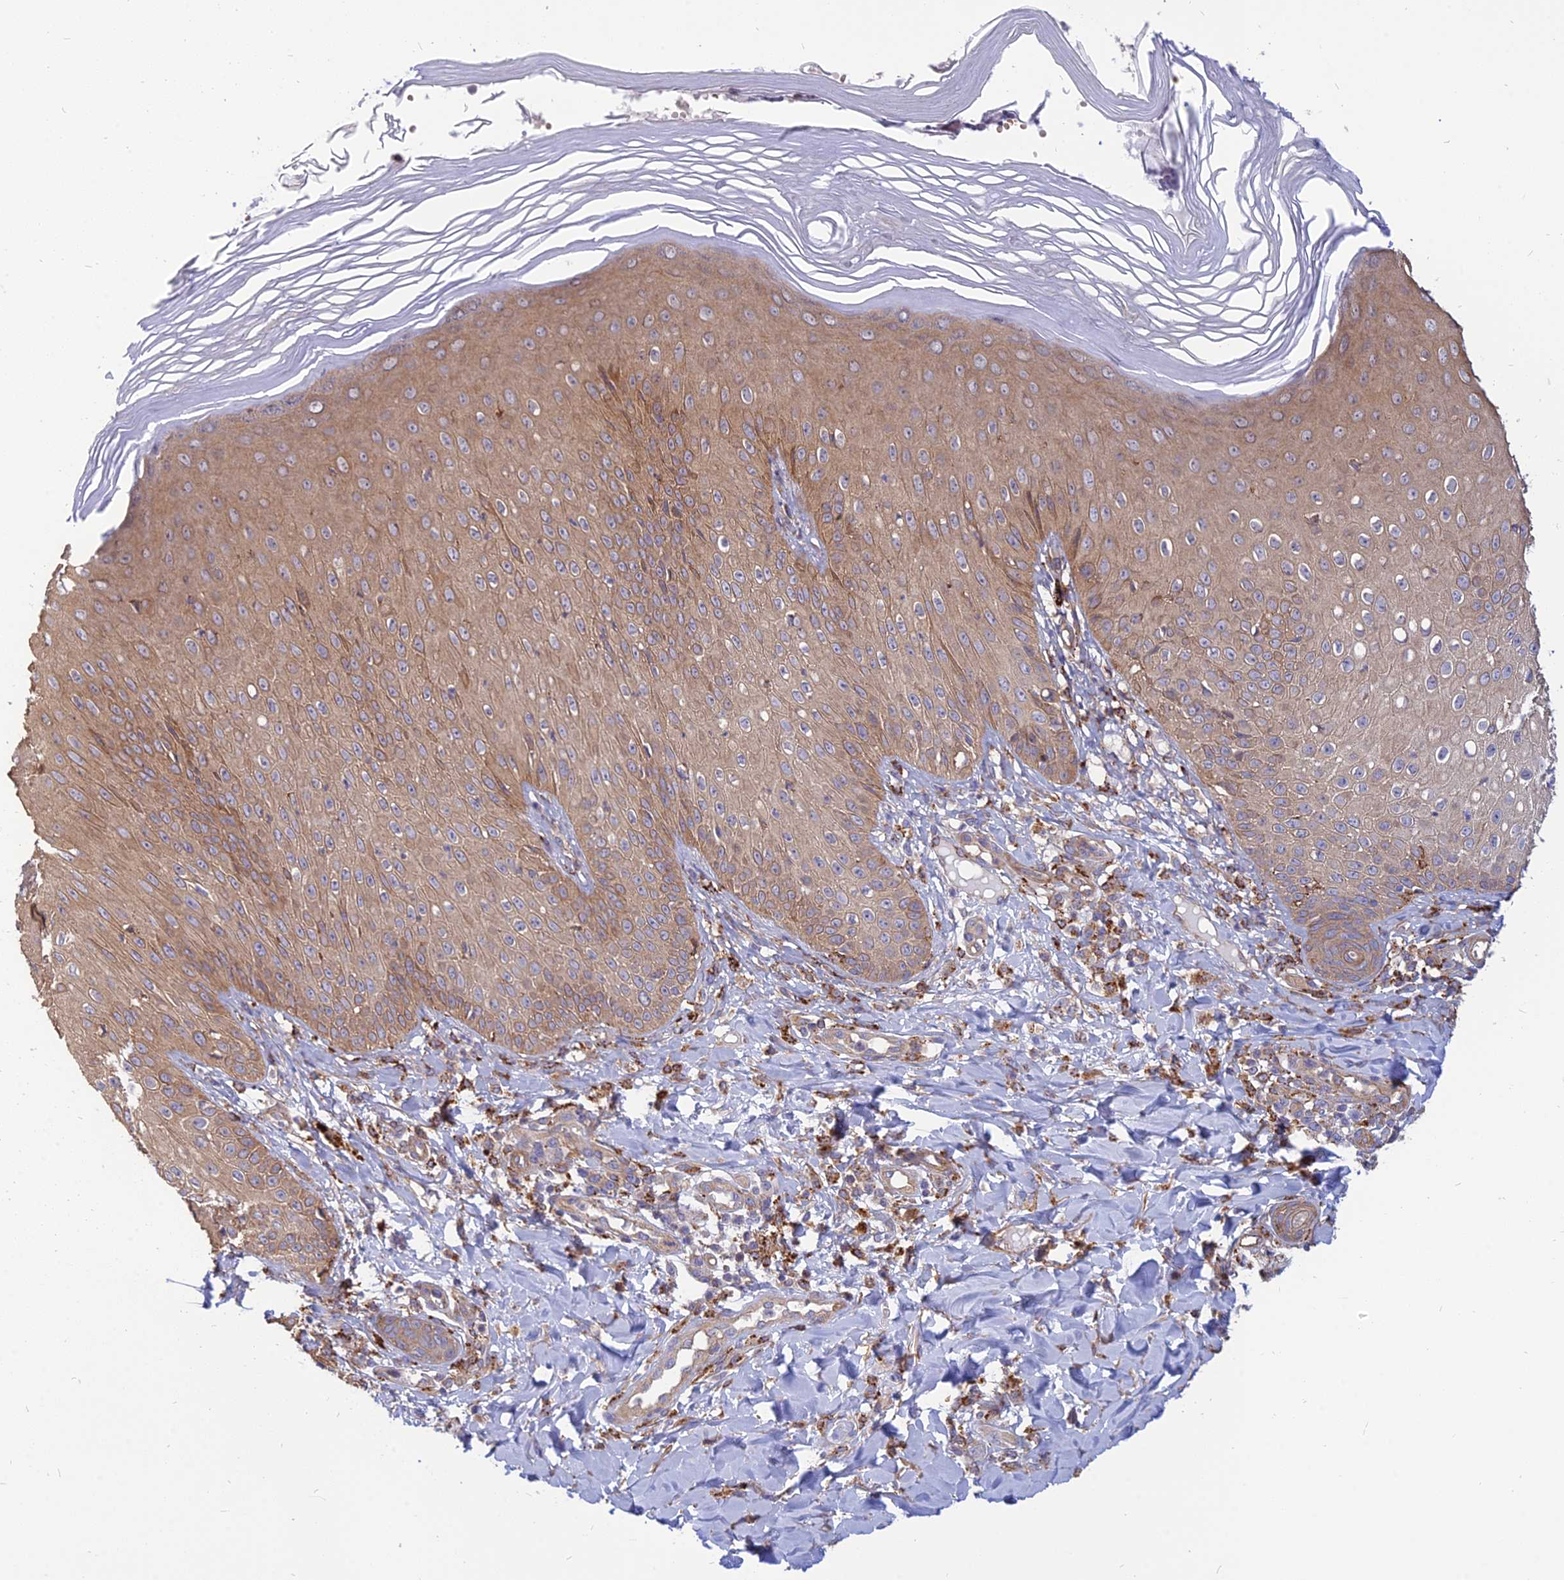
{"staining": {"intensity": "moderate", "quantity": ">75%", "location": "cytoplasmic/membranous"}, "tissue": "skin", "cell_type": "Epidermal cells", "image_type": "normal", "snomed": [{"axis": "morphology", "description": "Normal tissue, NOS"}, {"axis": "morphology", "description": "Inflammation, NOS"}, {"axis": "topography", "description": "Soft tissue"}, {"axis": "topography", "description": "Anal"}], "caption": "Protein expression analysis of benign skin exhibits moderate cytoplasmic/membranous expression in about >75% of epidermal cells. The staining was performed using DAB to visualize the protein expression in brown, while the nuclei were stained in blue with hematoxylin (Magnification: 20x).", "gene": "PHKA2", "patient": {"sex": "female", "age": 15}}